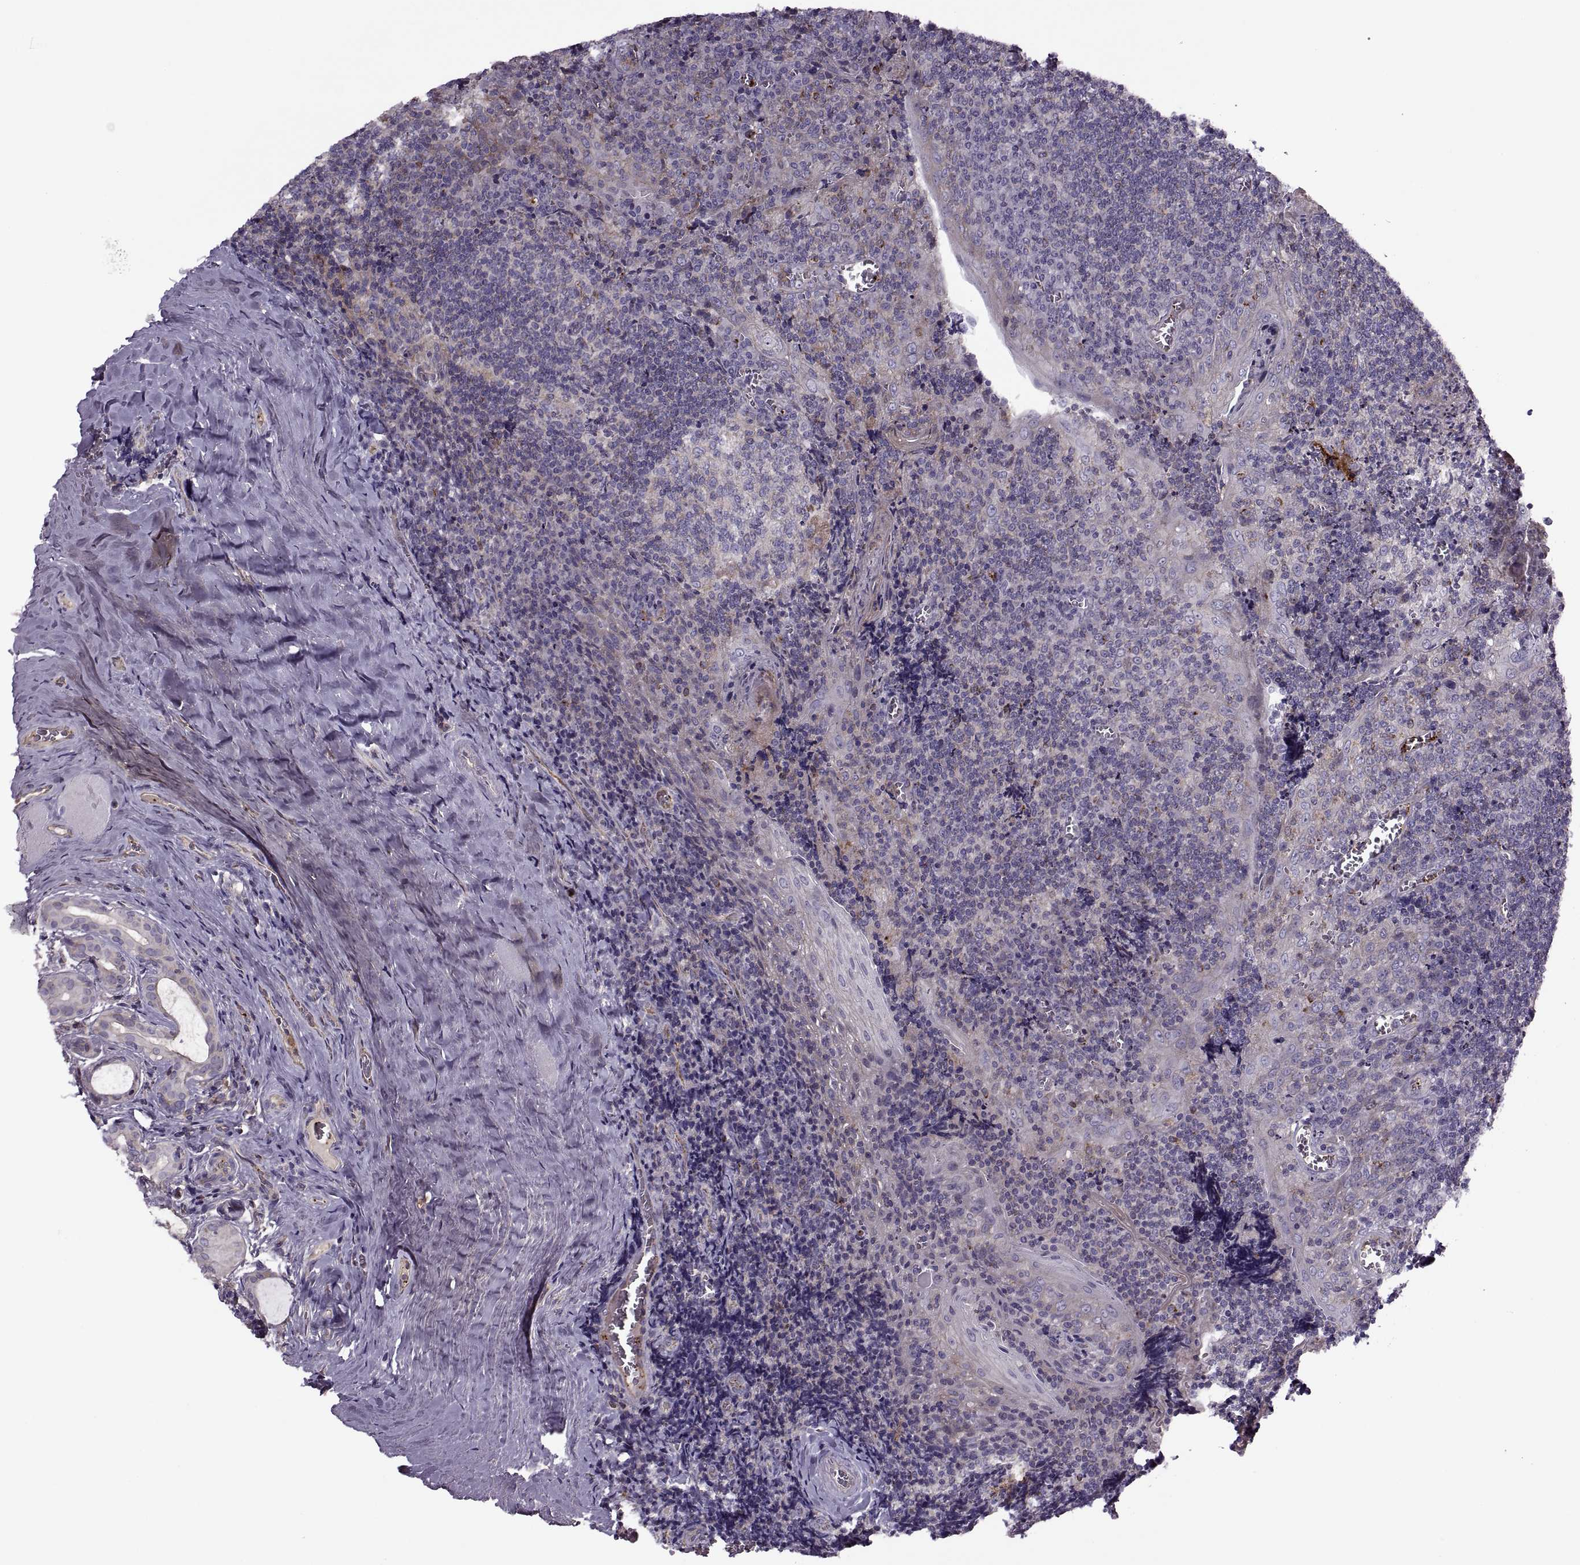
{"staining": {"intensity": "negative", "quantity": "none", "location": "none"}, "tissue": "tonsil", "cell_type": "Germinal center cells", "image_type": "normal", "snomed": [{"axis": "morphology", "description": "Normal tissue, NOS"}, {"axis": "morphology", "description": "Inflammation, NOS"}, {"axis": "topography", "description": "Tonsil"}], "caption": "The photomicrograph reveals no significant staining in germinal center cells of tonsil. (DAB (3,3'-diaminobenzidine) immunohistochemistry, high magnification).", "gene": "SLC2A14", "patient": {"sex": "female", "age": 31}}